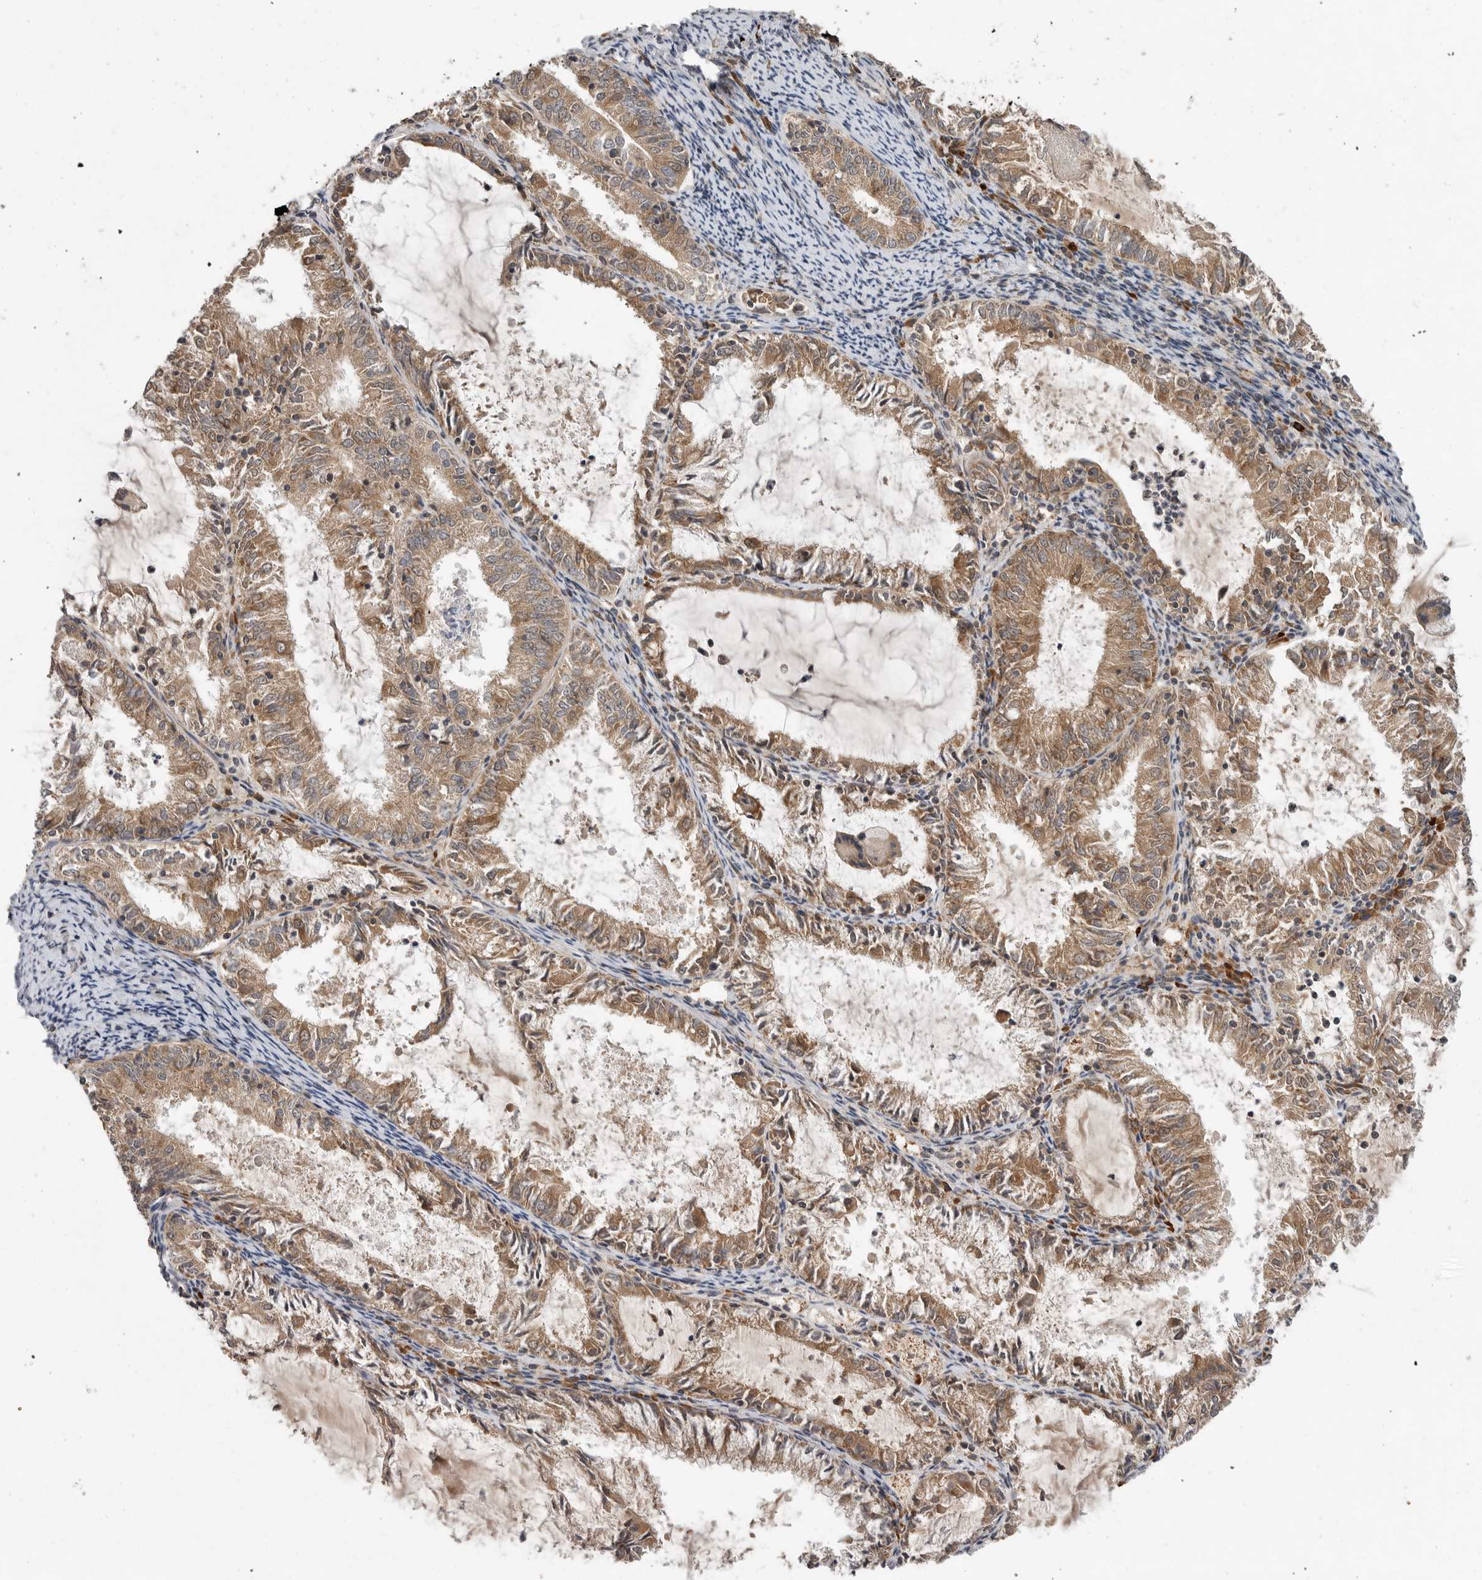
{"staining": {"intensity": "moderate", "quantity": ">75%", "location": "cytoplasmic/membranous"}, "tissue": "endometrial cancer", "cell_type": "Tumor cells", "image_type": "cancer", "snomed": [{"axis": "morphology", "description": "Adenocarcinoma, NOS"}, {"axis": "topography", "description": "Endometrium"}], "caption": "Immunohistochemistry image of endometrial adenocarcinoma stained for a protein (brown), which shows medium levels of moderate cytoplasmic/membranous expression in approximately >75% of tumor cells.", "gene": "OSBPL9", "patient": {"sex": "female", "age": 57}}